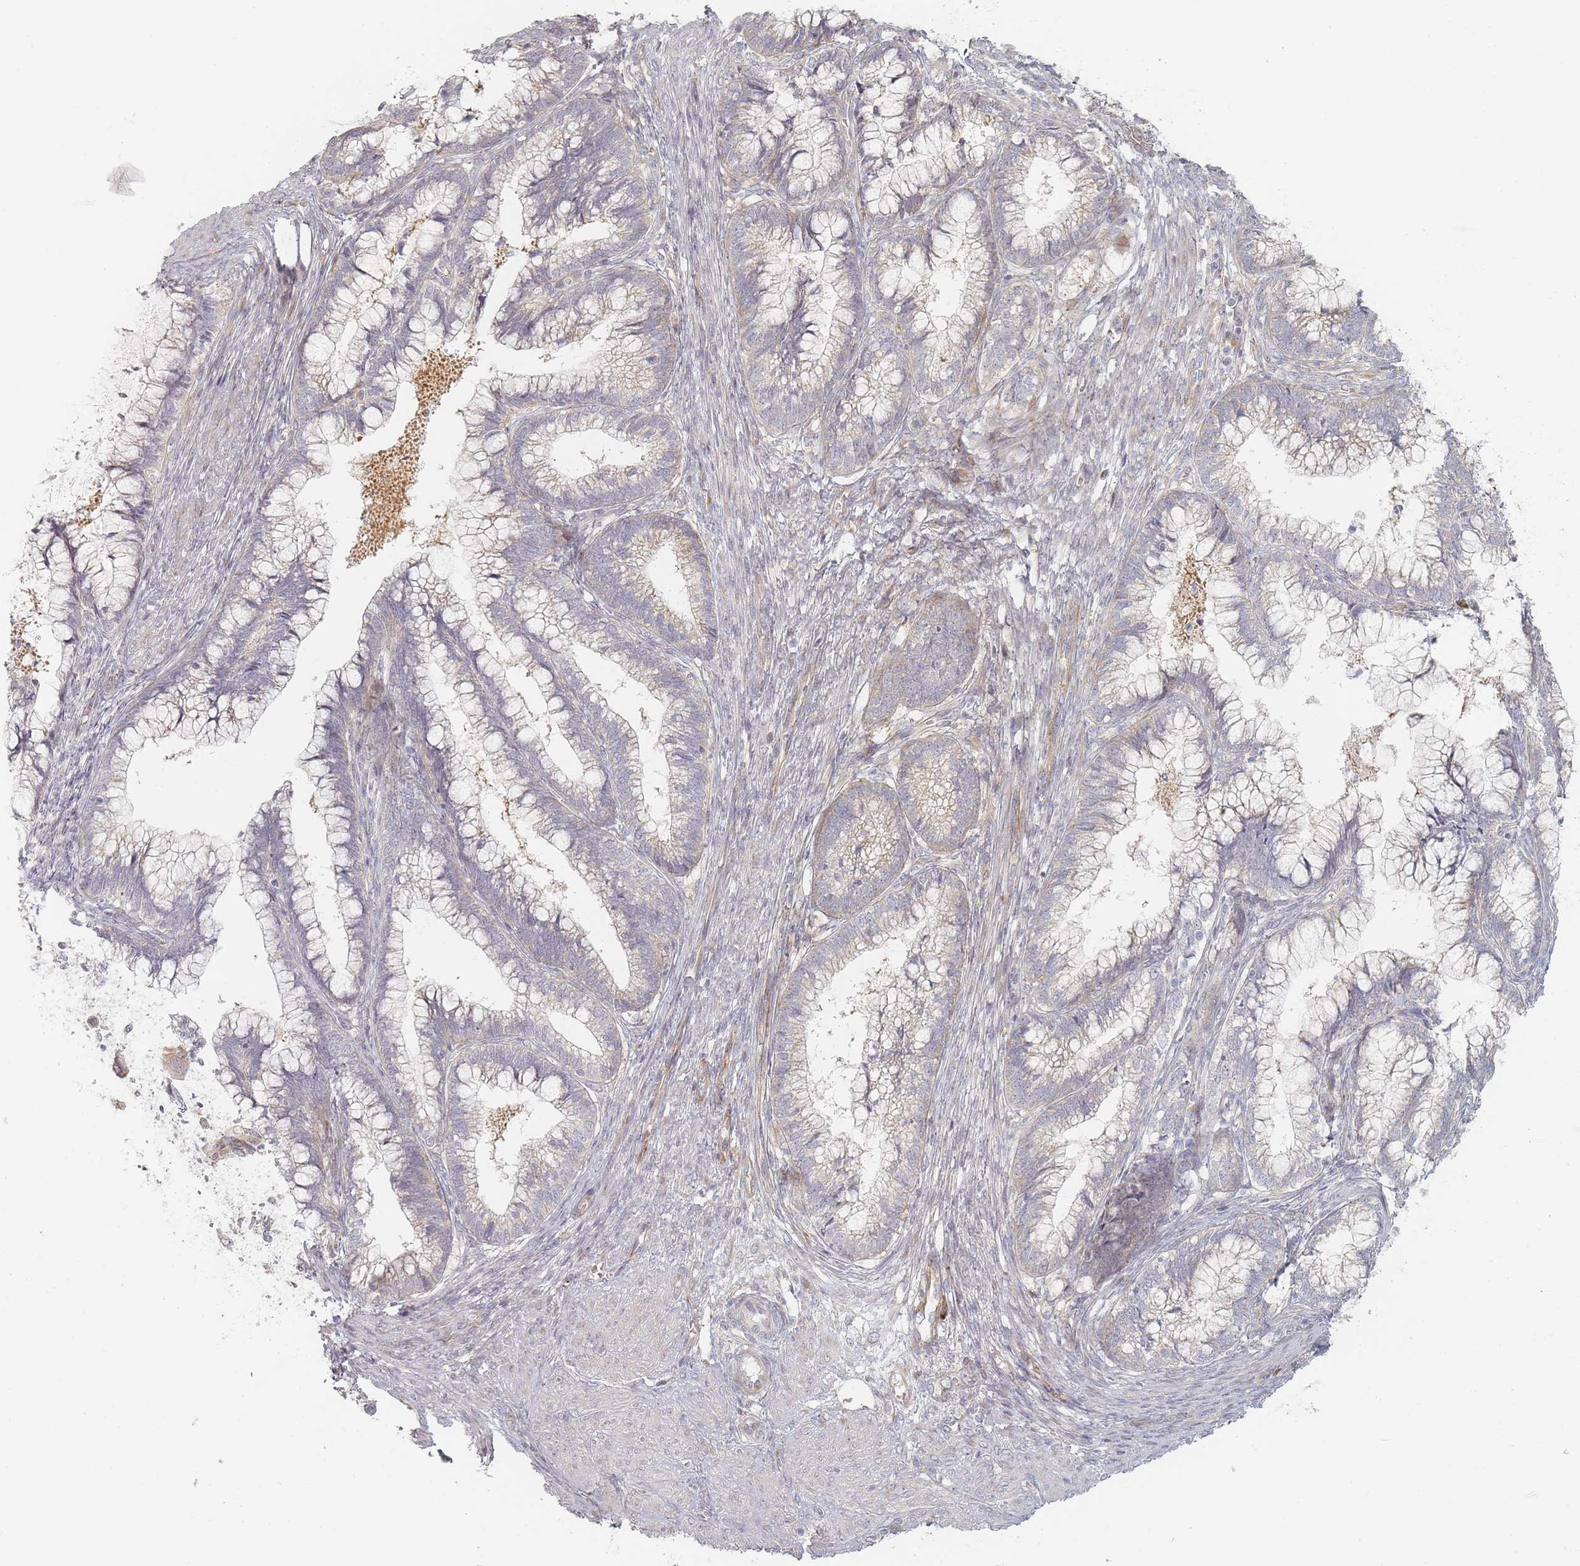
{"staining": {"intensity": "negative", "quantity": "none", "location": "none"}, "tissue": "cervical cancer", "cell_type": "Tumor cells", "image_type": "cancer", "snomed": [{"axis": "morphology", "description": "Adenocarcinoma, NOS"}, {"axis": "topography", "description": "Cervix"}], "caption": "An image of cervical adenocarcinoma stained for a protein displays no brown staining in tumor cells.", "gene": "ZKSCAN7", "patient": {"sex": "female", "age": 44}}